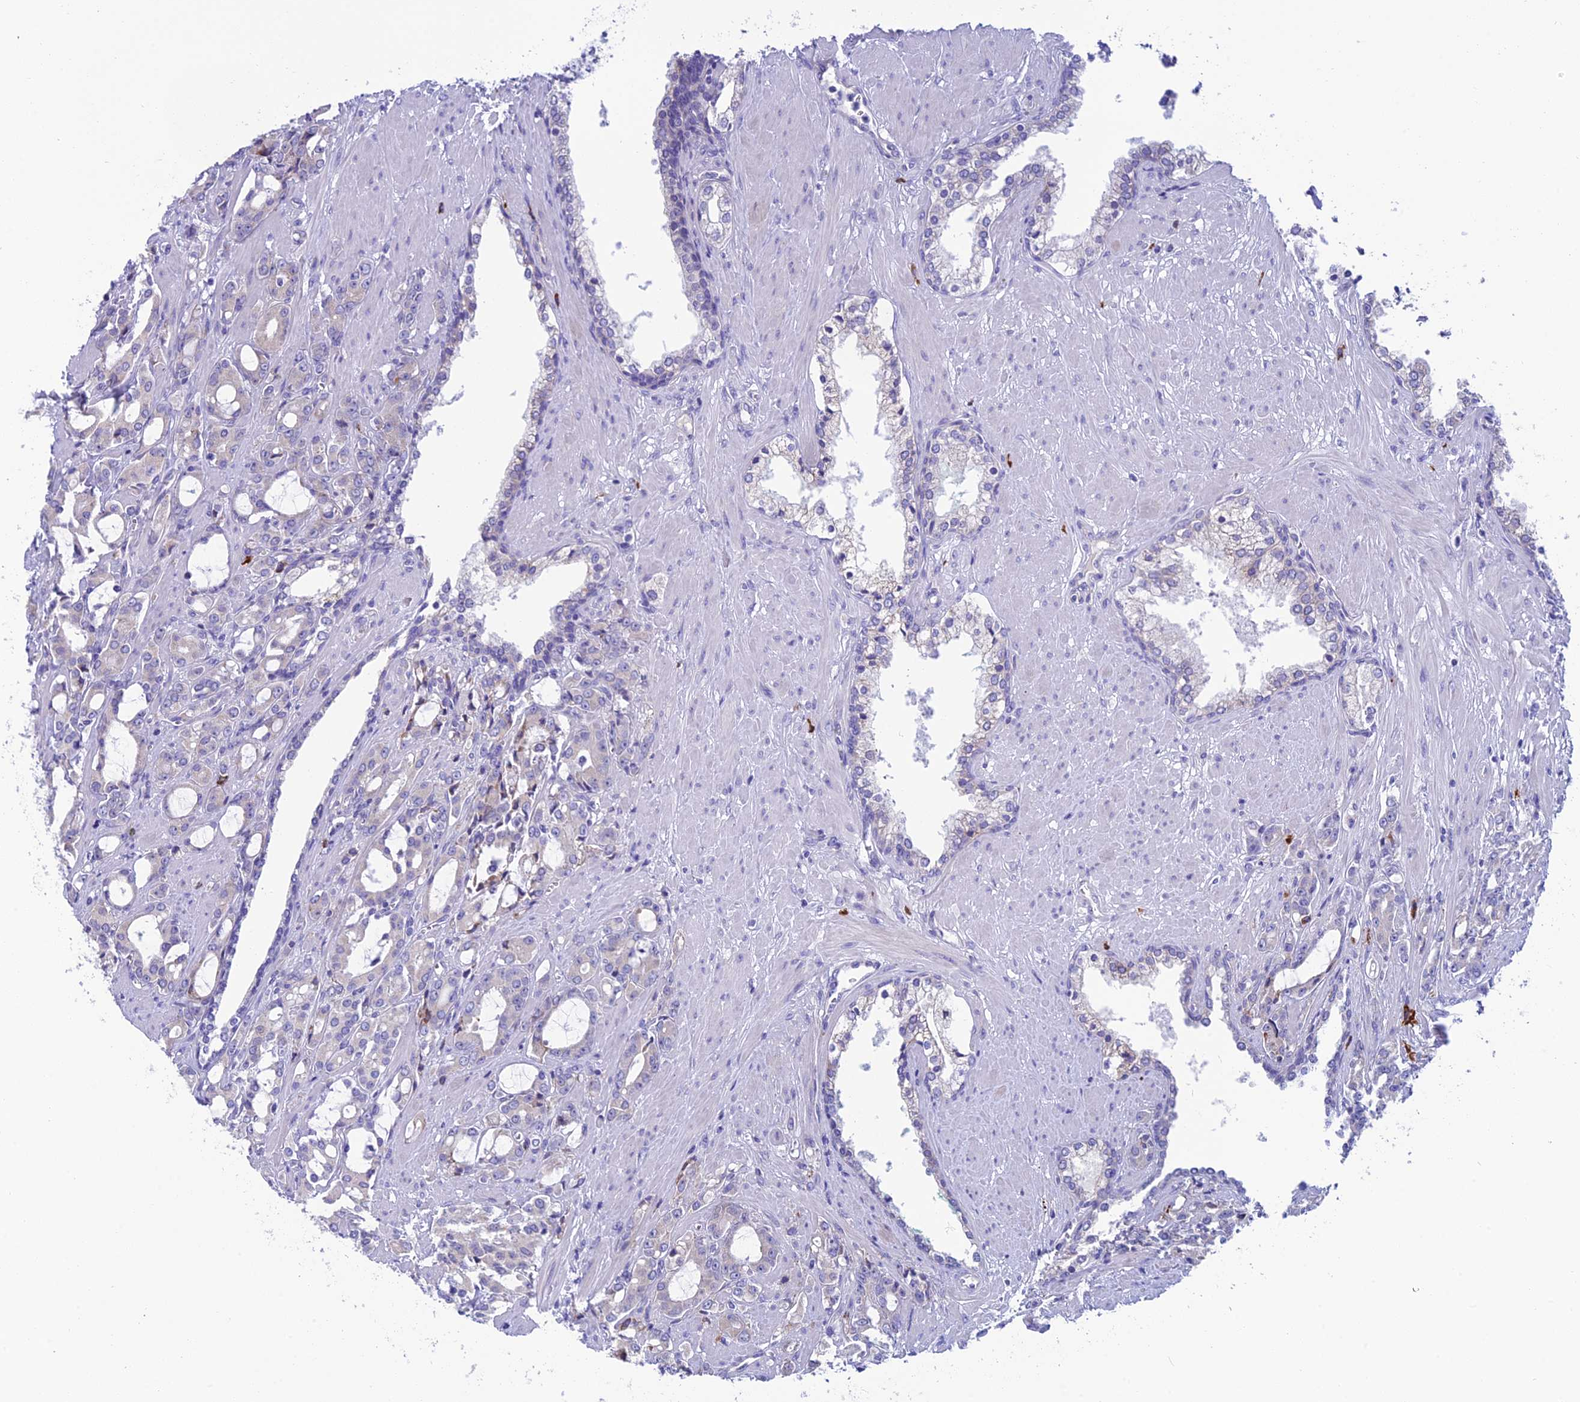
{"staining": {"intensity": "negative", "quantity": "none", "location": "none"}, "tissue": "prostate cancer", "cell_type": "Tumor cells", "image_type": "cancer", "snomed": [{"axis": "morphology", "description": "Adenocarcinoma, High grade"}, {"axis": "topography", "description": "Prostate"}], "caption": "An IHC photomicrograph of prostate adenocarcinoma (high-grade) is shown. There is no staining in tumor cells of prostate adenocarcinoma (high-grade).", "gene": "MACIR", "patient": {"sex": "male", "age": 72}}